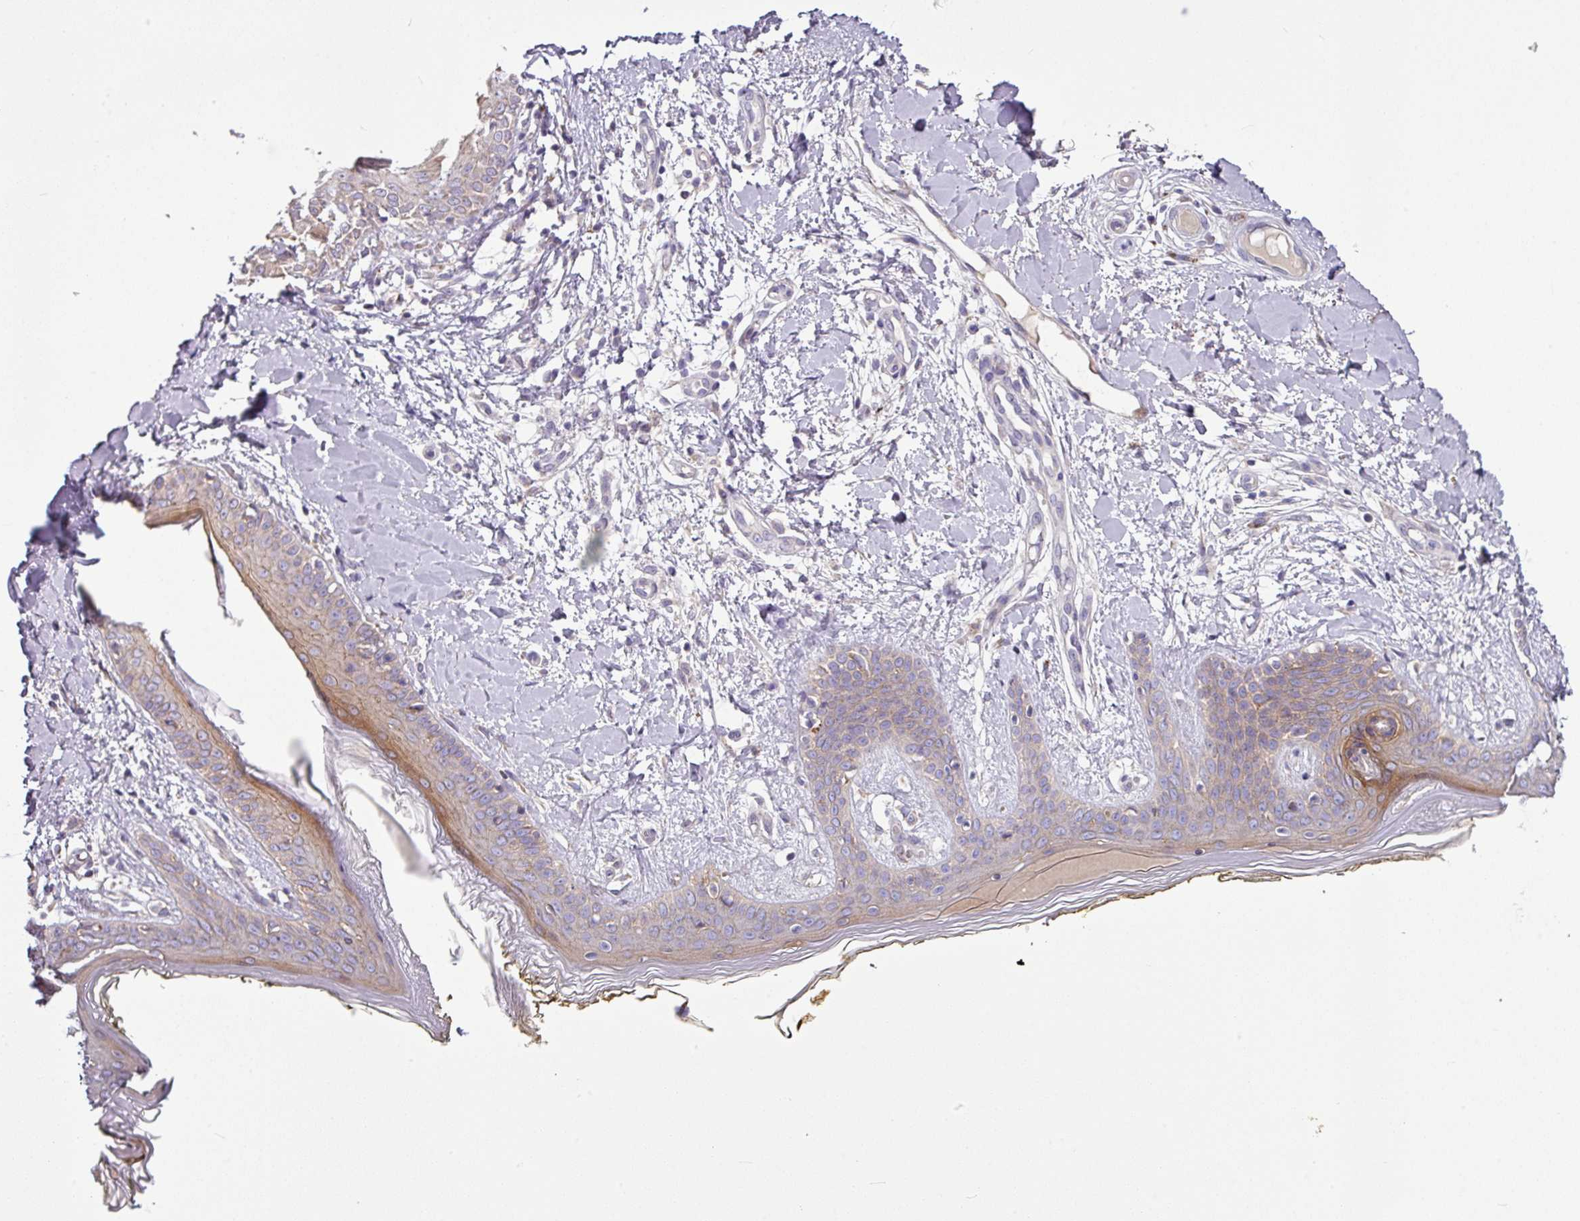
{"staining": {"intensity": "moderate", "quantity": "25%-75%", "location": "cytoplasmic/membranous"}, "tissue": "skin", "cell_type": "Fibroblasts", "image_type": "normal", "snomed": [{"axis": "morphology", "description": "Normal tissue, NOS"}, {"axis": "topography", "description": "Skin"}], "caption": "This photomicrograph displays immunohistochemistry (IHC) staining of unremarkable human skin, with medium moderate cytoplasmic/membranous expression in approximately 25%-75% of fibroblasts.", "gene": "GAN", "patient": {"sex": "female", "age": 34}}